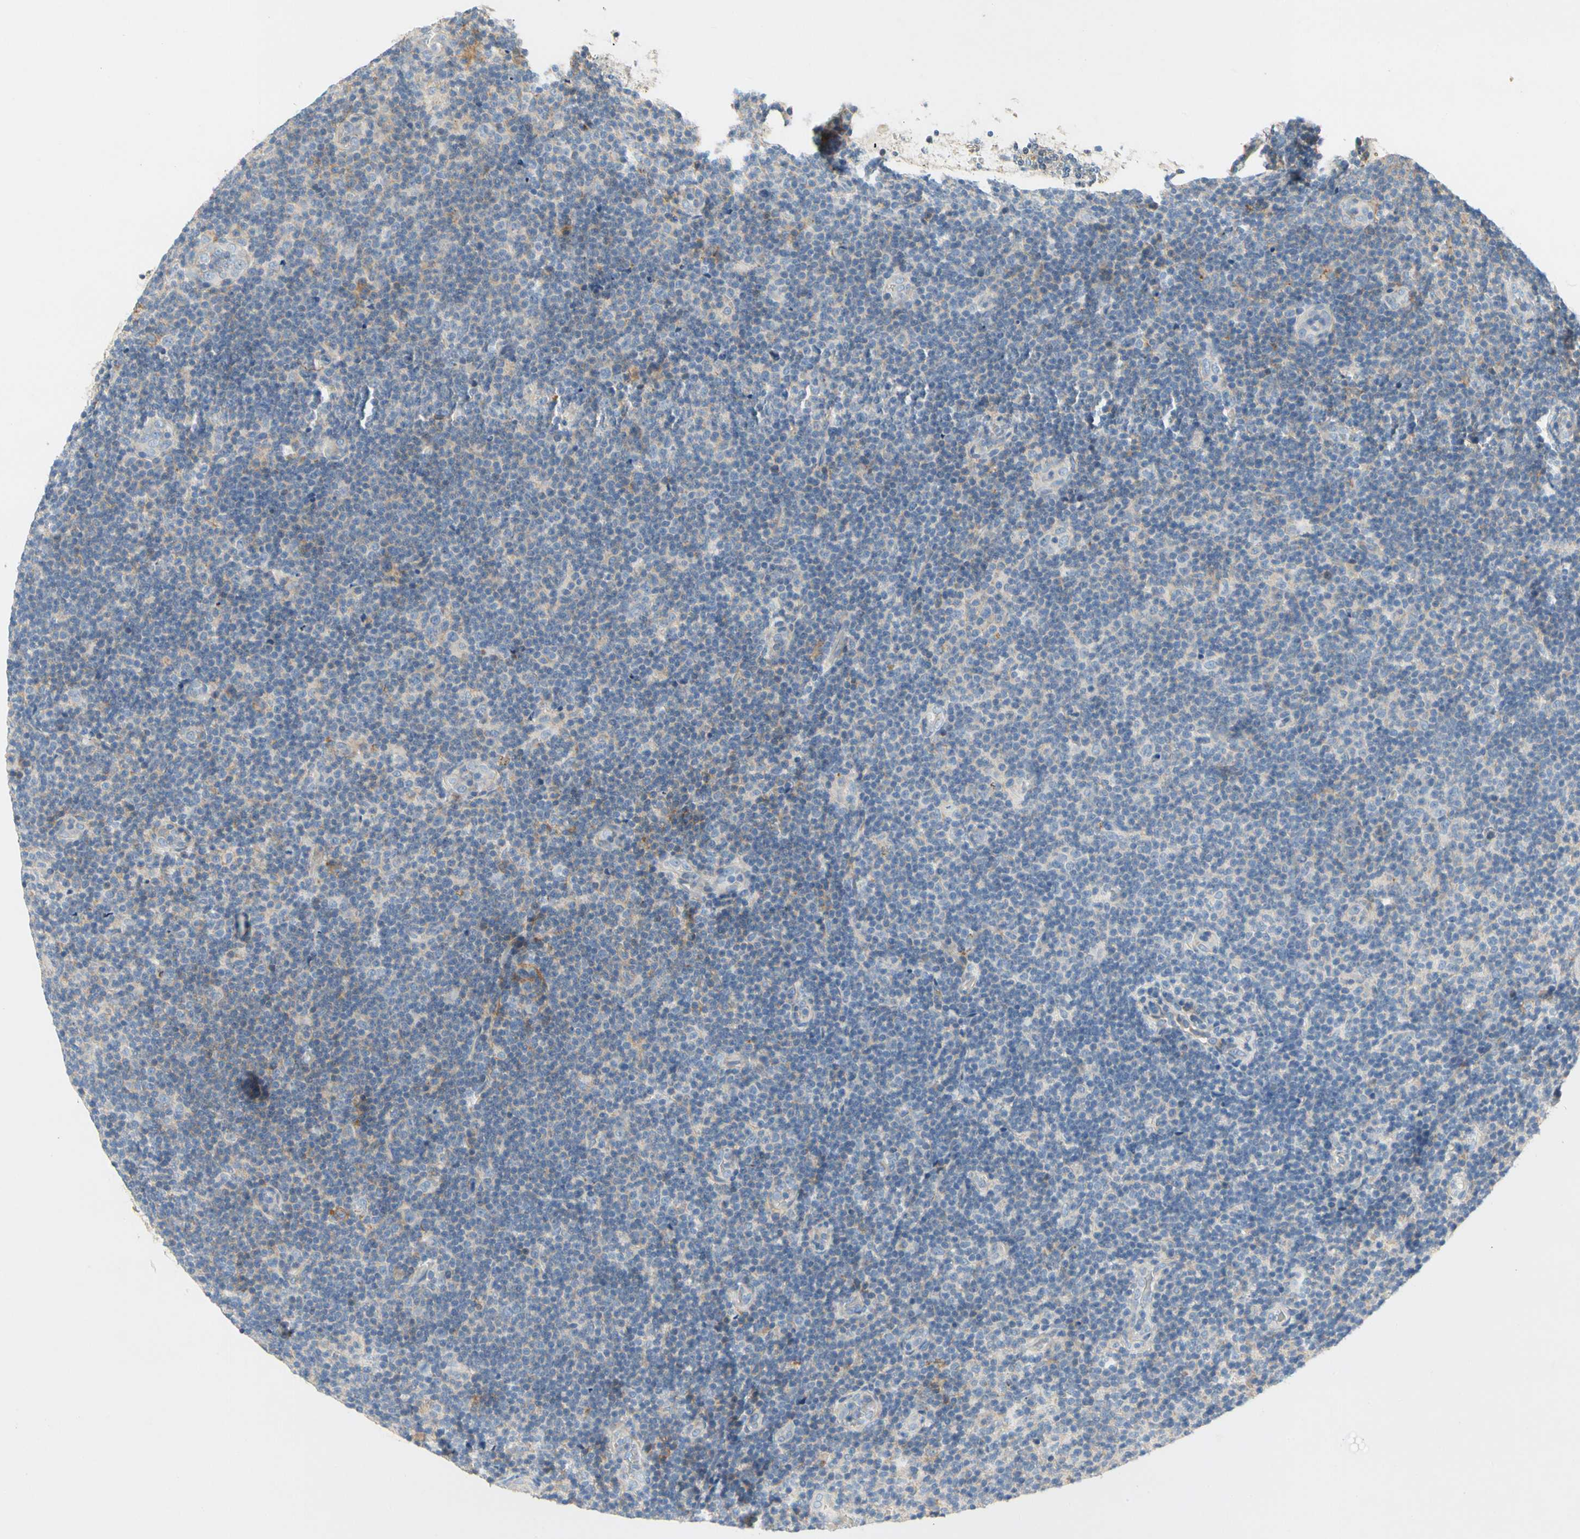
{"staining": {"intensity": "weak", "quantity": "<25%", "location": "cytoplasmic/membranous"}, "tissue": "lymphoma", "cell_type": "Tumor cells", "image_type": "cancer", "snomed": [{"axis": "morphology", "description": "Malignant lymphoma, non-Hodgkin's type, Low grade"}, {"axis": "topography", "description": "Lymph node"}], "caption": "DAB immunohistochemical staining of human low-grade malignant lymphoma, non-Hodgkin's type reveals no significant expression in tumor cells.", "gene": "CCM2L", "patient": {"sex": "male", "age": 83}}